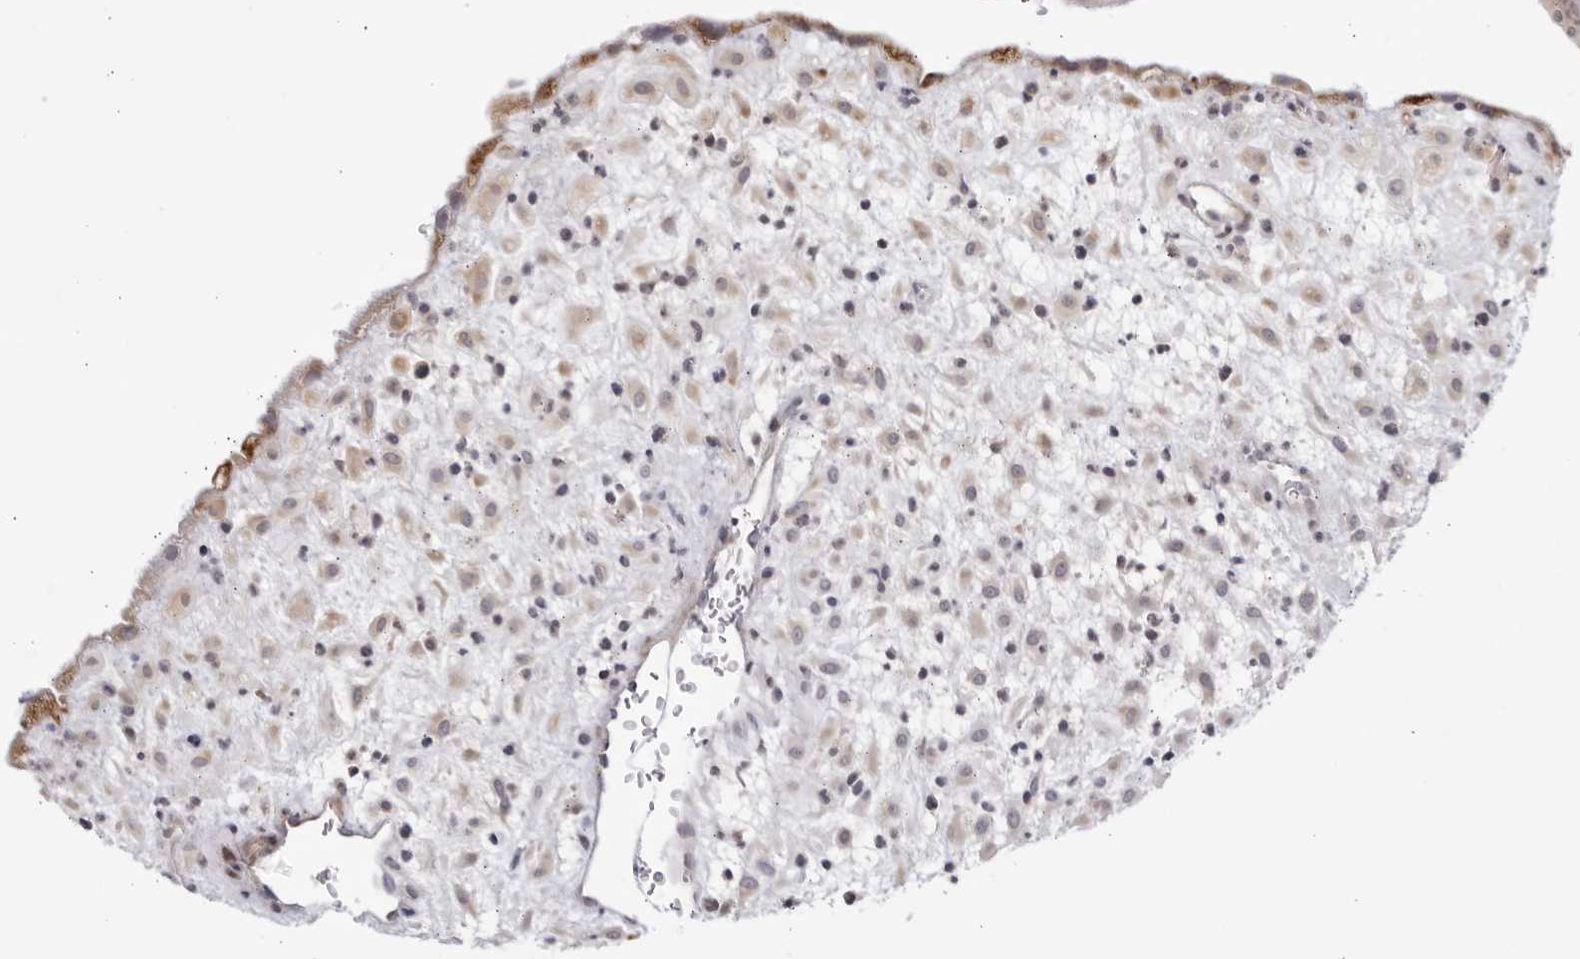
{"staining": {"intensity": "negative", "quantity": "none", "location": "none"}, "tissue": "placenta", "cell_type": "Decidual cells", "image_type": "normal", "snomed": [{"axis": "morphology", "description": "Normal tissue, NOS"}, {"axis": "topography", "description": "Placenta"}], "caption": "High power microscopy histopathology image of an IHC micrograph of benign placenta, revealing no significant staining in decidual cells. Brightfield microscopy of immunohistochemistry stained with DAB (brown) and hematoxylin (blue), captured at high magnification.", "gene": "CNBD1", "patient": {"sex": "female", "age": 35}}